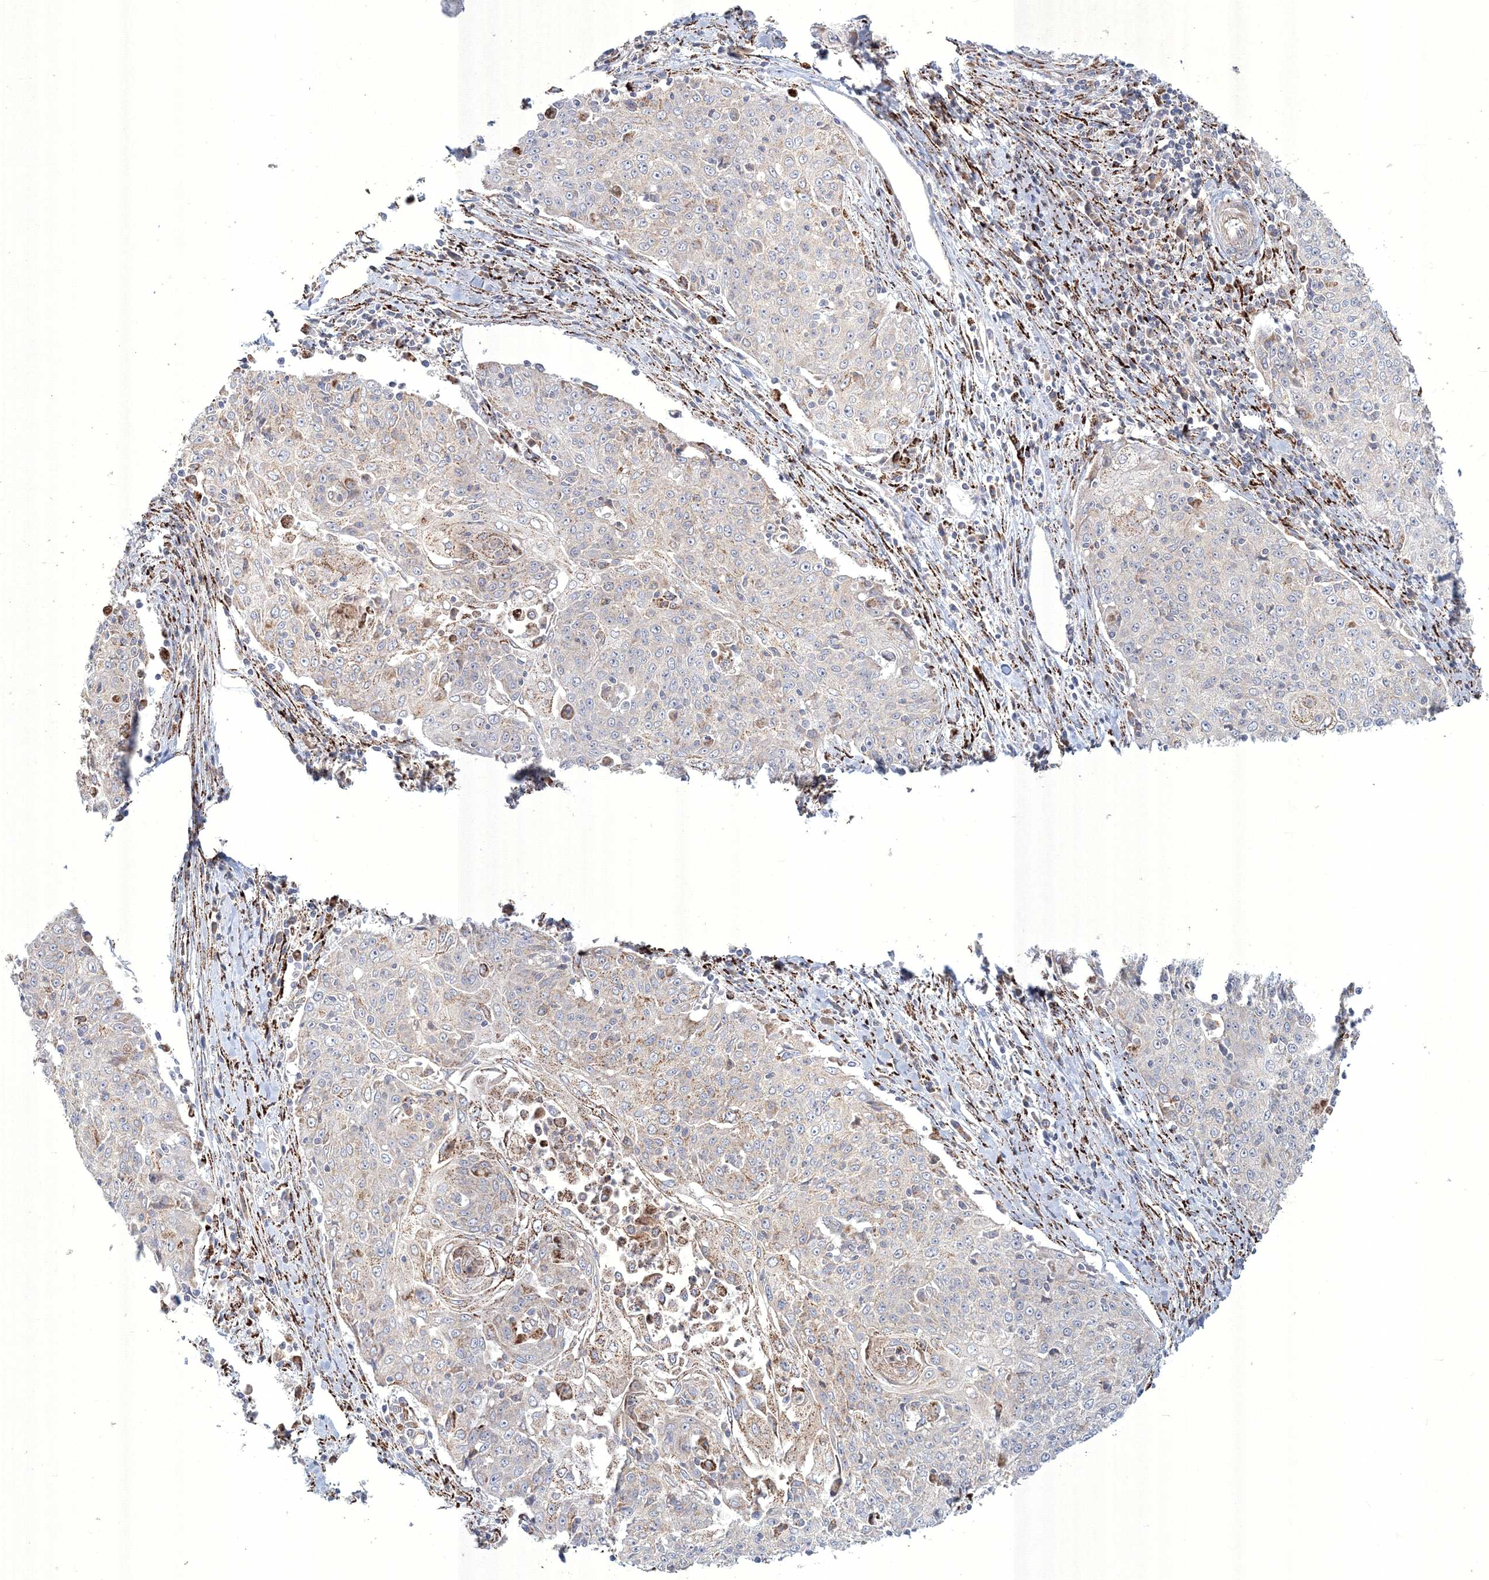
{"staining": {"intensity": "moderate", "quantity": "<25%", "location": "cytoplasmic/membranous"}, "tissue": "cervical cancer", "cell_type": "Tumor cells", "image_type": "cancer", "snomed": [{"axis": "morphology", "description": "Squamous cell carcinoma, NOS"}, {"axis": "topography", "description": "Cervix"}], "caption": "There is low levels of moderate cytoplasmic/membranous staining in tumor cells of cervical cancer (squamous cell carcinoma), as demonstrated by immunohistochemical staining (brown color).", "gene": "WDR49", "patient": {"sex": "female", "age": 48}}